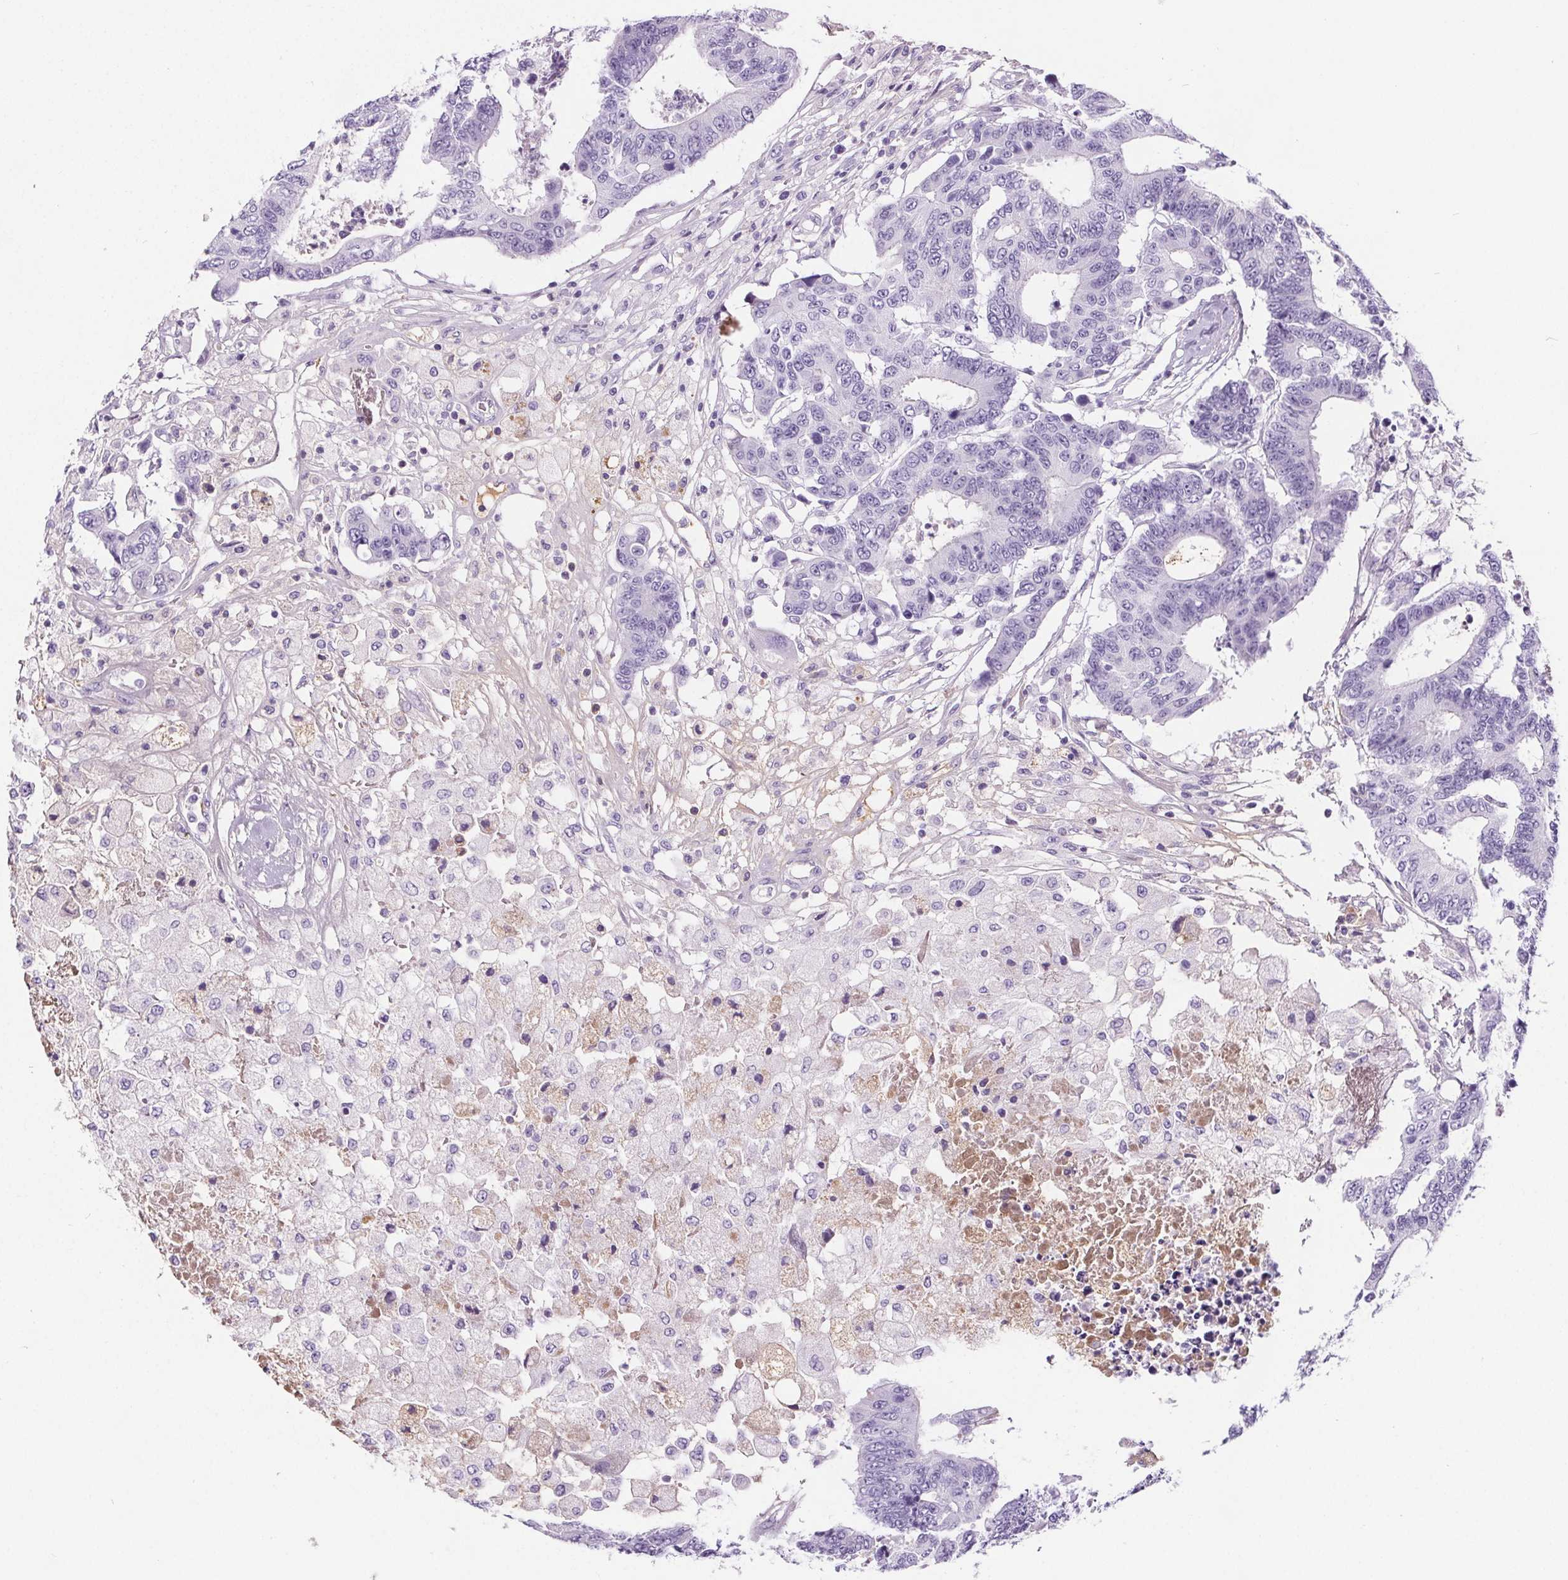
{"staining": {"intensity": "negative", "quantity": "none", "location": "none"}, "tissue": "colorectal cancer", "cell_type": "Tumor cells", "image_type": "cancer", "snomed": [{"axis": "morphology", "description": "Adenocarcinoma, NOS"}, {"axis": "topography", "description": "Colon"}], "caption": "Immunohistochemical staining of adenocarcinoma (colorectal) demonstrates no significant expression in tumor cells.", "gene": "CD5L", "patient": {"sex": "female", "age": 48}}